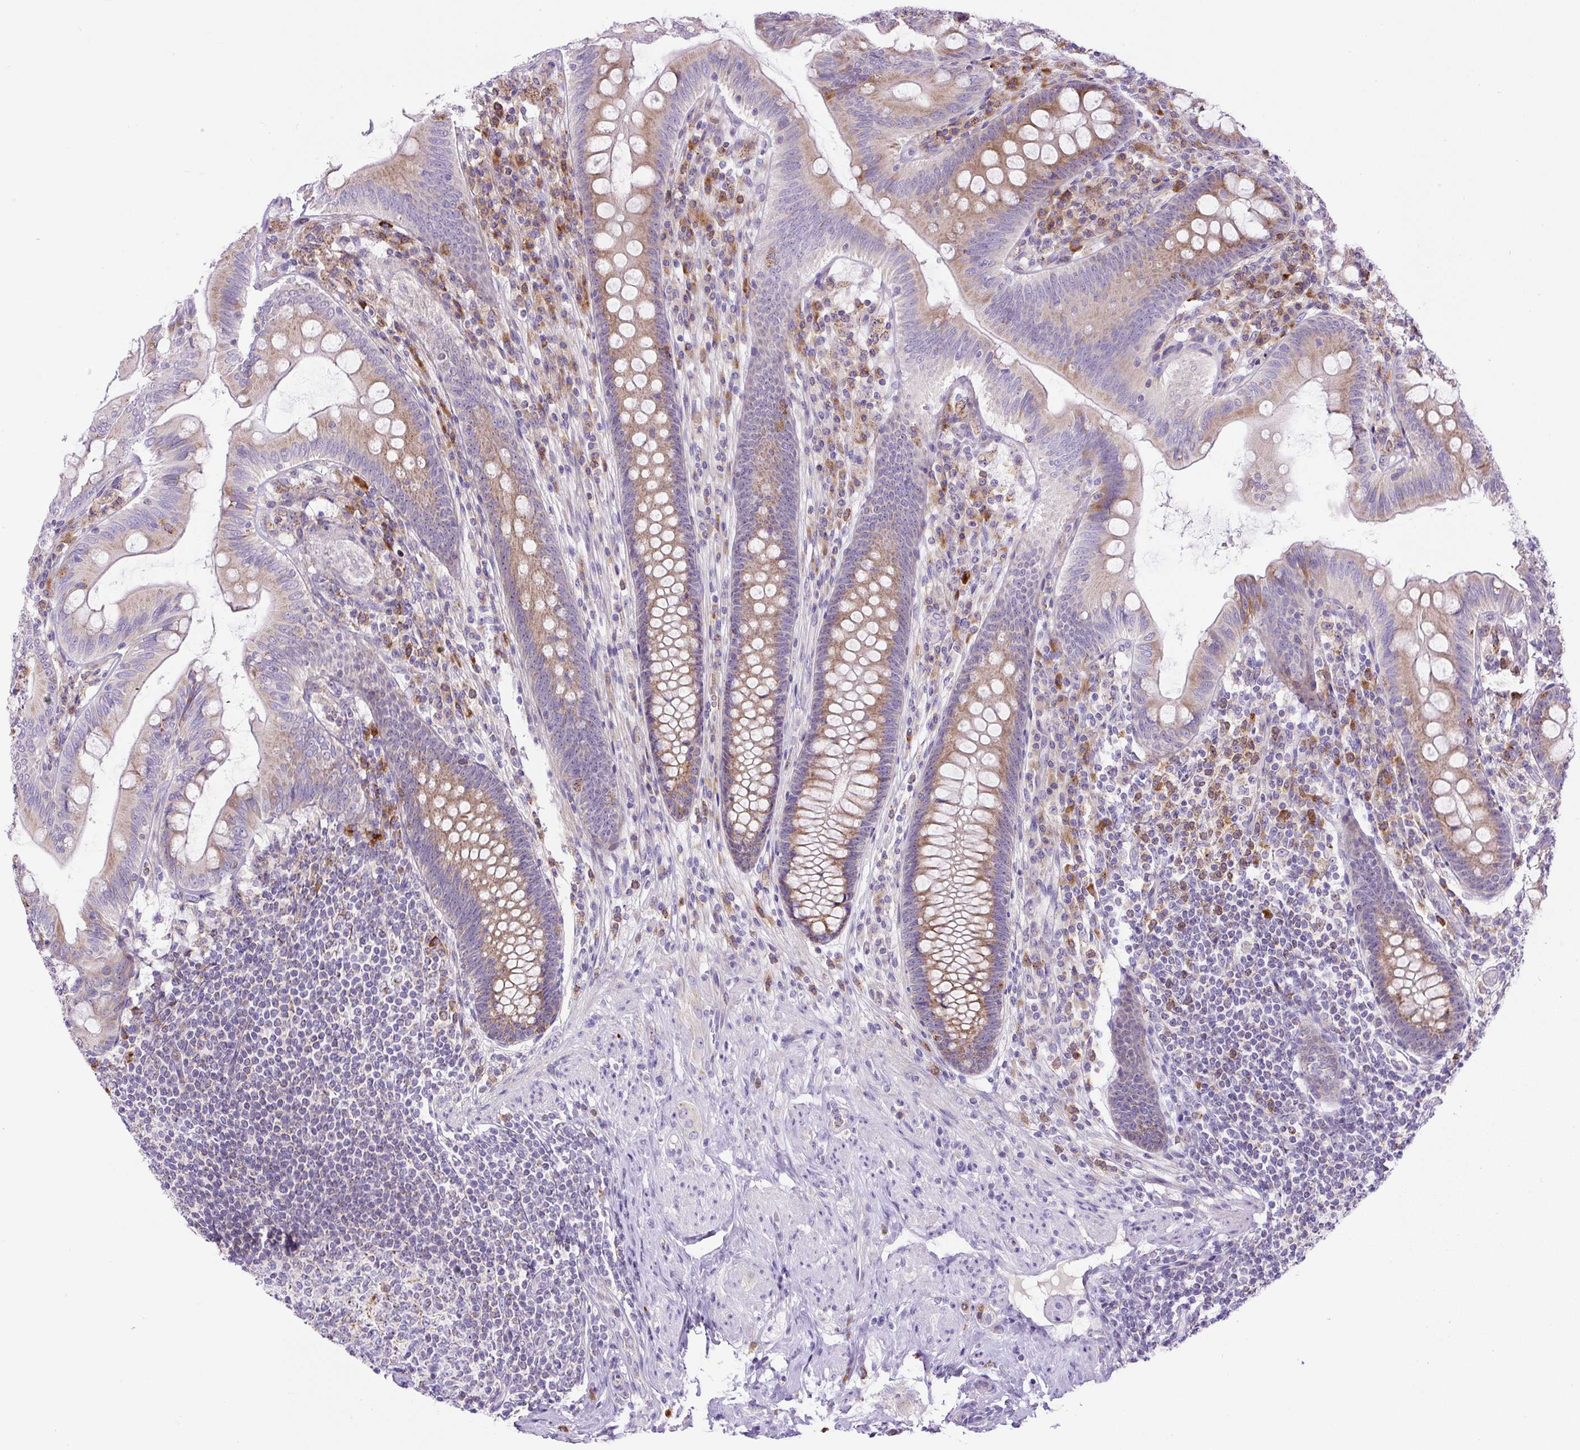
{"staining": {"intensity": "moderate", "quantity": "25%-75%", "location": "cytoplasmic/membranous"}, "tissue": "appendix", "cell_type": "Glandular cells", "image_type": "normal", "snomed": [{"axis": "morphology", "description": "Normal tissue, NOS"}, {"axis": "topography", "description": "Appendix"}], "caption": "Glandular cells reveal medium levels of moderate cytoplasmic/membranous expression in approximately 25%-75% of cells in unremarkable appendix.", "gene": "ZNF596", "patient": {"sex": "male", "age": 71}}